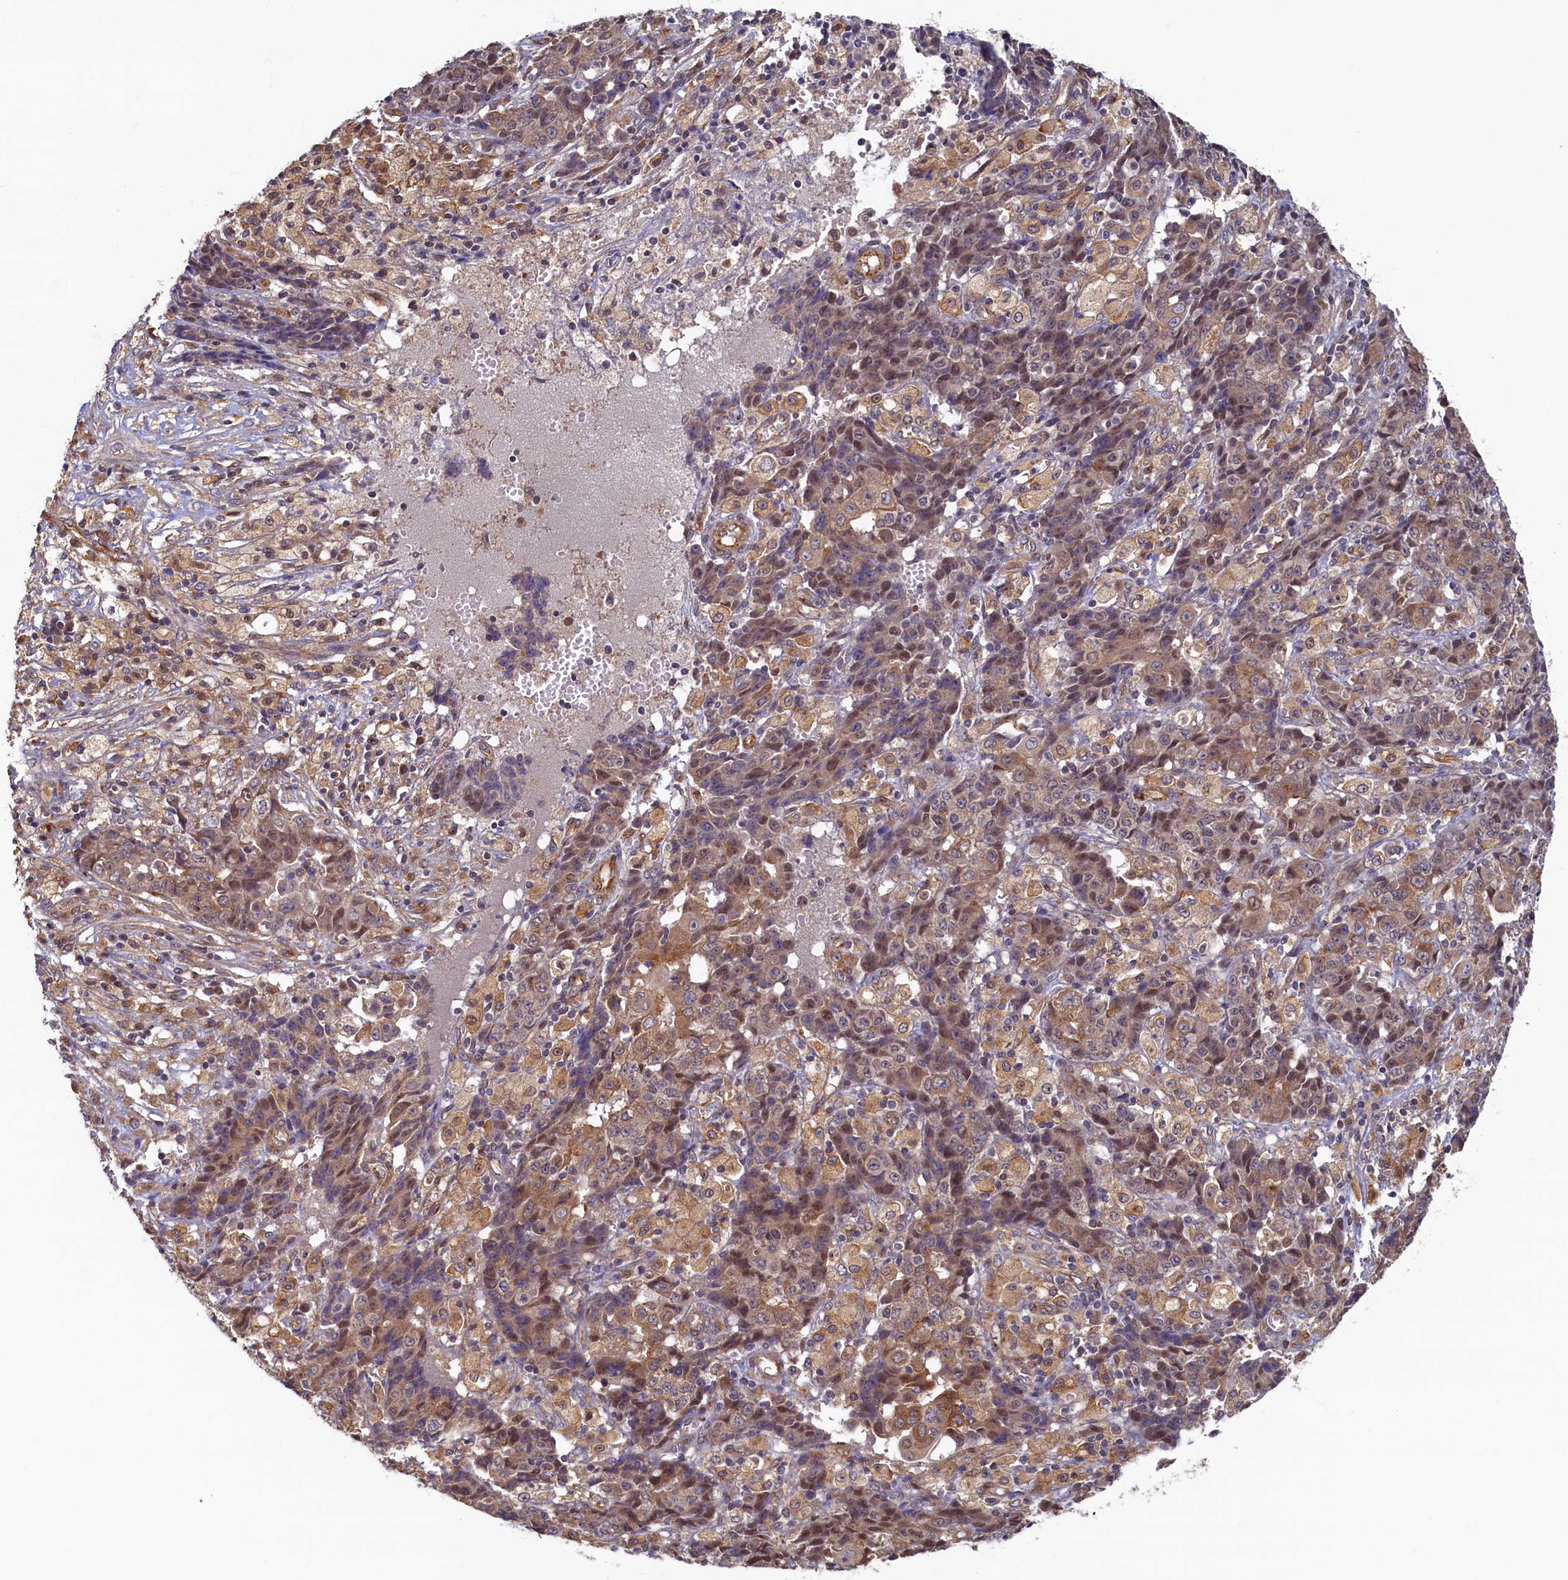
{"staining": {"intensity": "moderate", "quantity": "25%-75%", "location": "cytoplasmic/membranous,nuclear"}, "tissue": "ovarian cancer", "cell_type": "Tumor cells", "image_type": "cancer", "snomed": [{"axis": "morphology", "description": "Carcinoma, endometroid"}, {"axis": "topography", "description": "Ovary"}], "caption": "Ovarian cancer stained with DAB immunohistochemistry reveals medium levels of moderate cytoplasmic/membranous and nuclear expression in approximately 25%-75% of tumor cells. The protein is shown in brown color, while the nuclei are stained blue.", "gene": "STX12", "patient": {"sex": "female", "age": 42}}